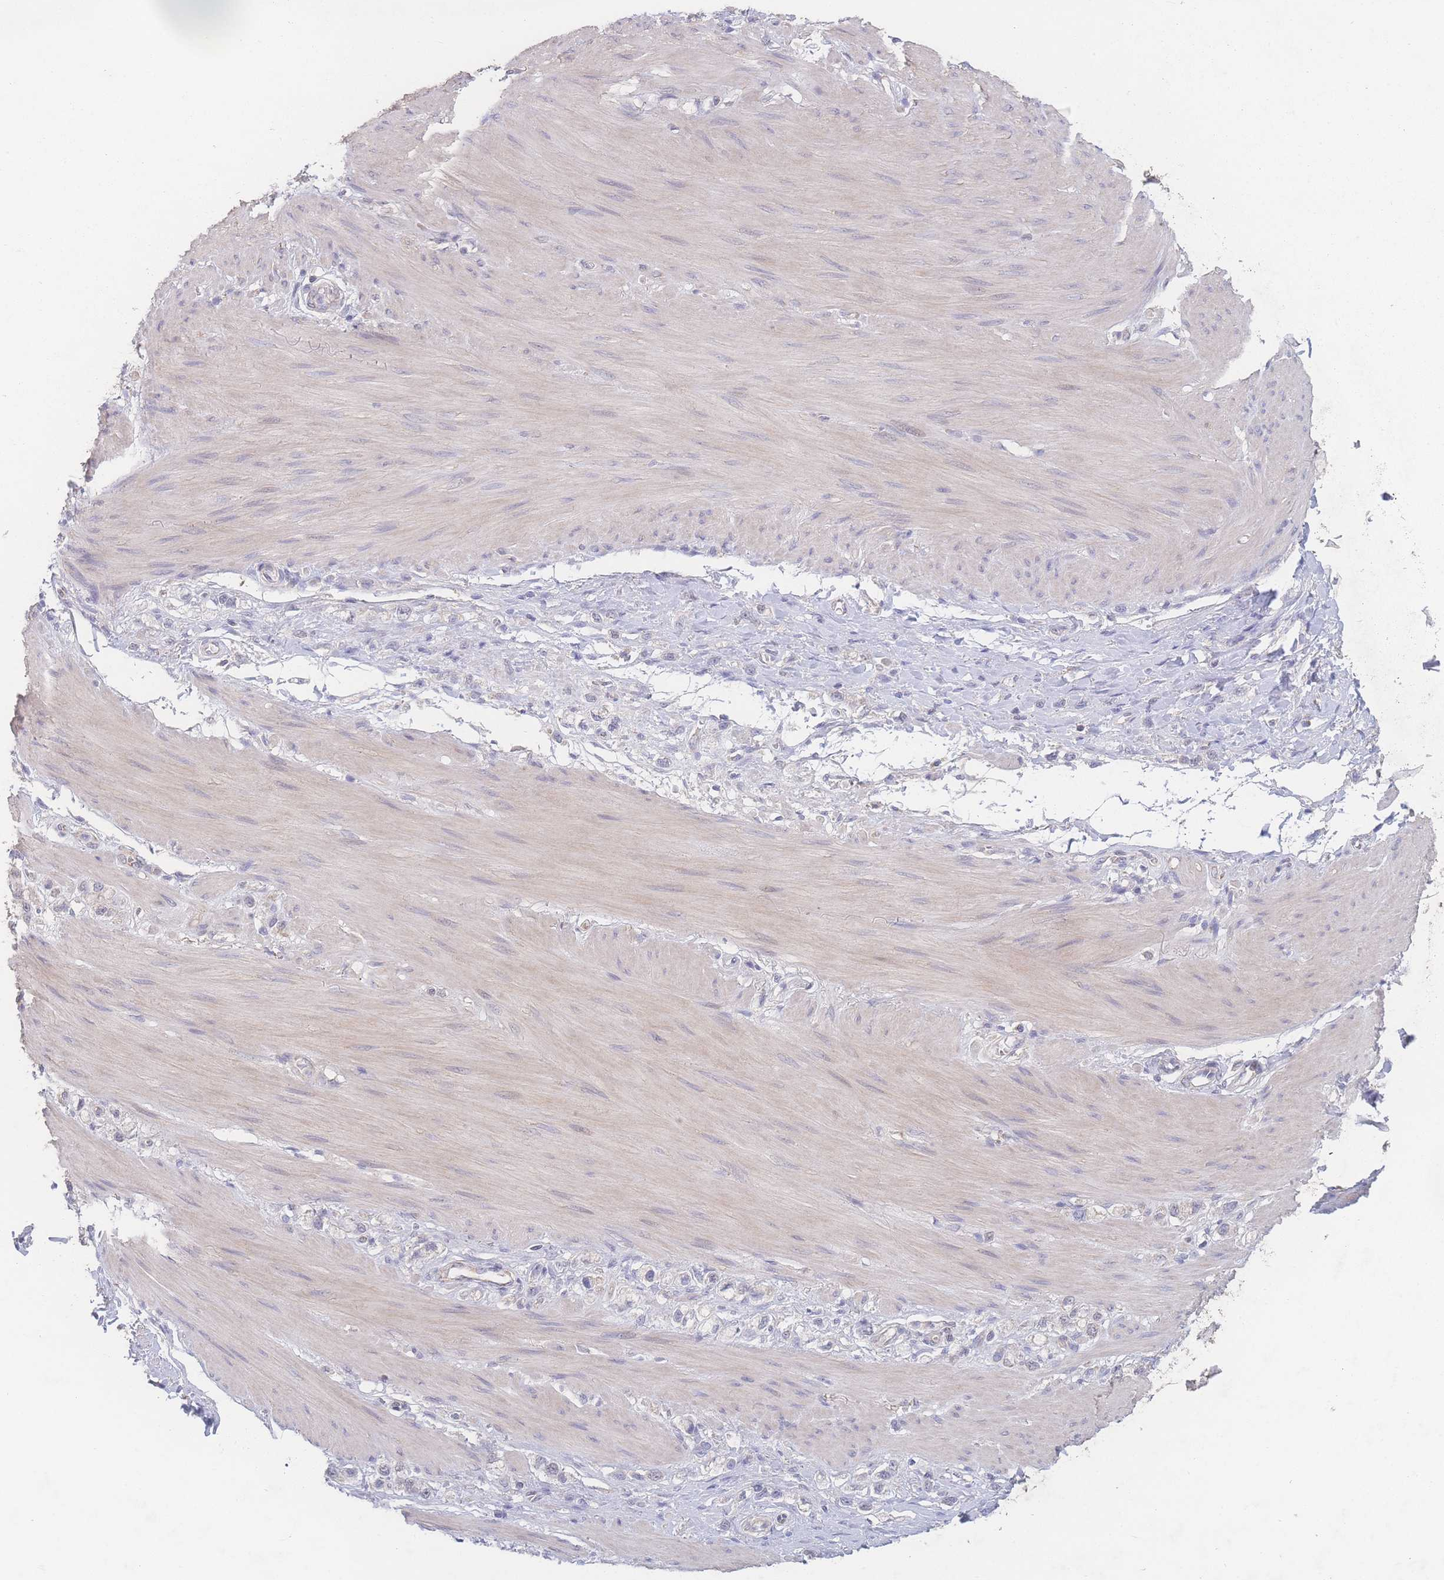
{"staining": {"intensity": "negative", "quantity": "none", "location": "none"}, "tissue": "stomach cancer", "cell_type": "Tumor cells", "image_type": "cancer", "snomed": [{"axis": "morphology", "description": "Adenocarcinoma, NOS"}, {"axis": "topography", "description": "Stomach"}], "caption": "Immunohistochemical staining of human stomach cancer reveals no significant staining in tumor cells.", "gene": "GIPR", "patient": {"sex": "female", "age": 65}}